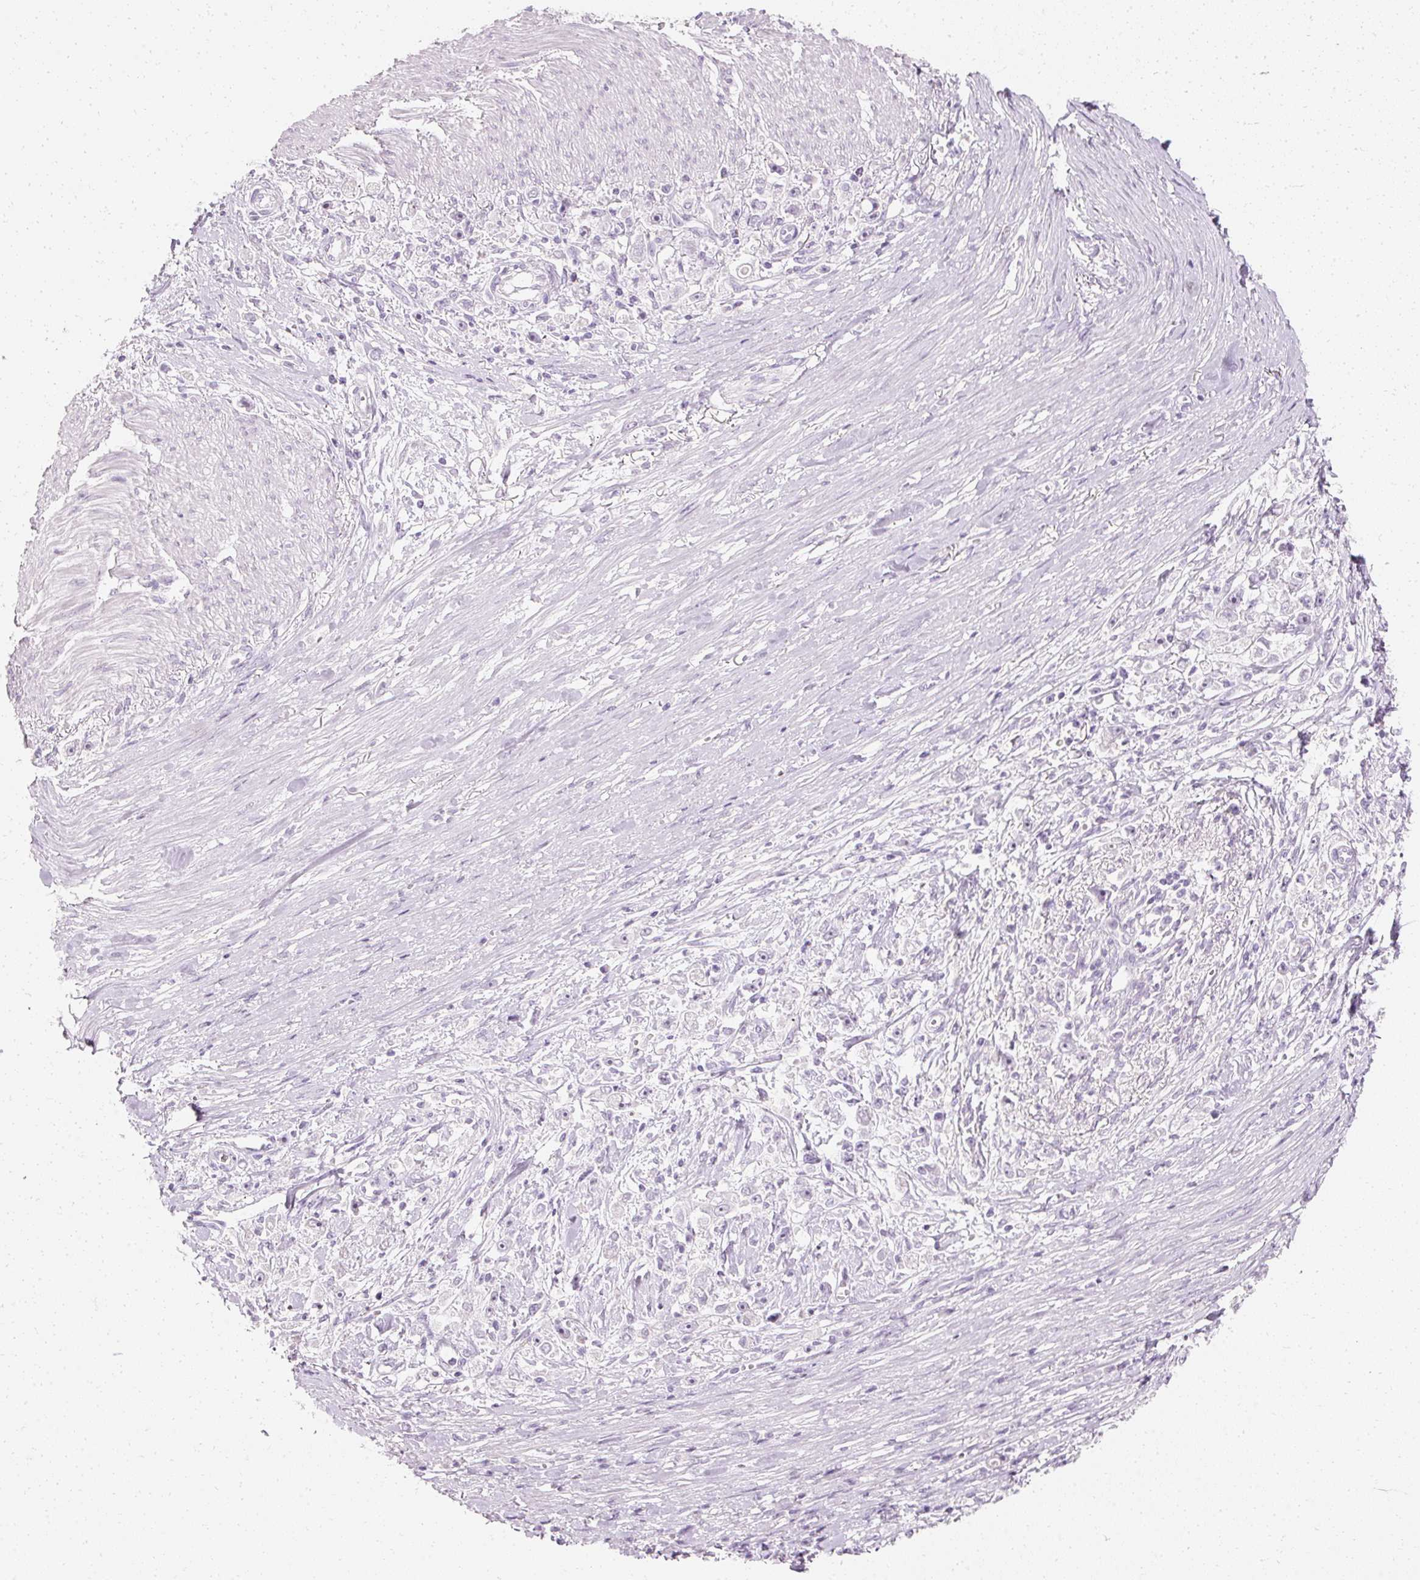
{"staining": {"intensity": "negative", "quantity": "none", "location": "none"}, "tissue": "stomach cancer", "cell_type": "Tumor cells", "image_type": "cancer", "snomed": [{"axis": "morphology", "description": "Adenocarcinoma, NOS"}, {"axis": "topography", "description": "Stomach"}], "caption": "Adenocarcinoma (stomach) was stained to show a protein in brown. There is no significant expression in tumor cells.", "gene": "ELAVL3", "patient": {"sex": "female", "age": 59}}